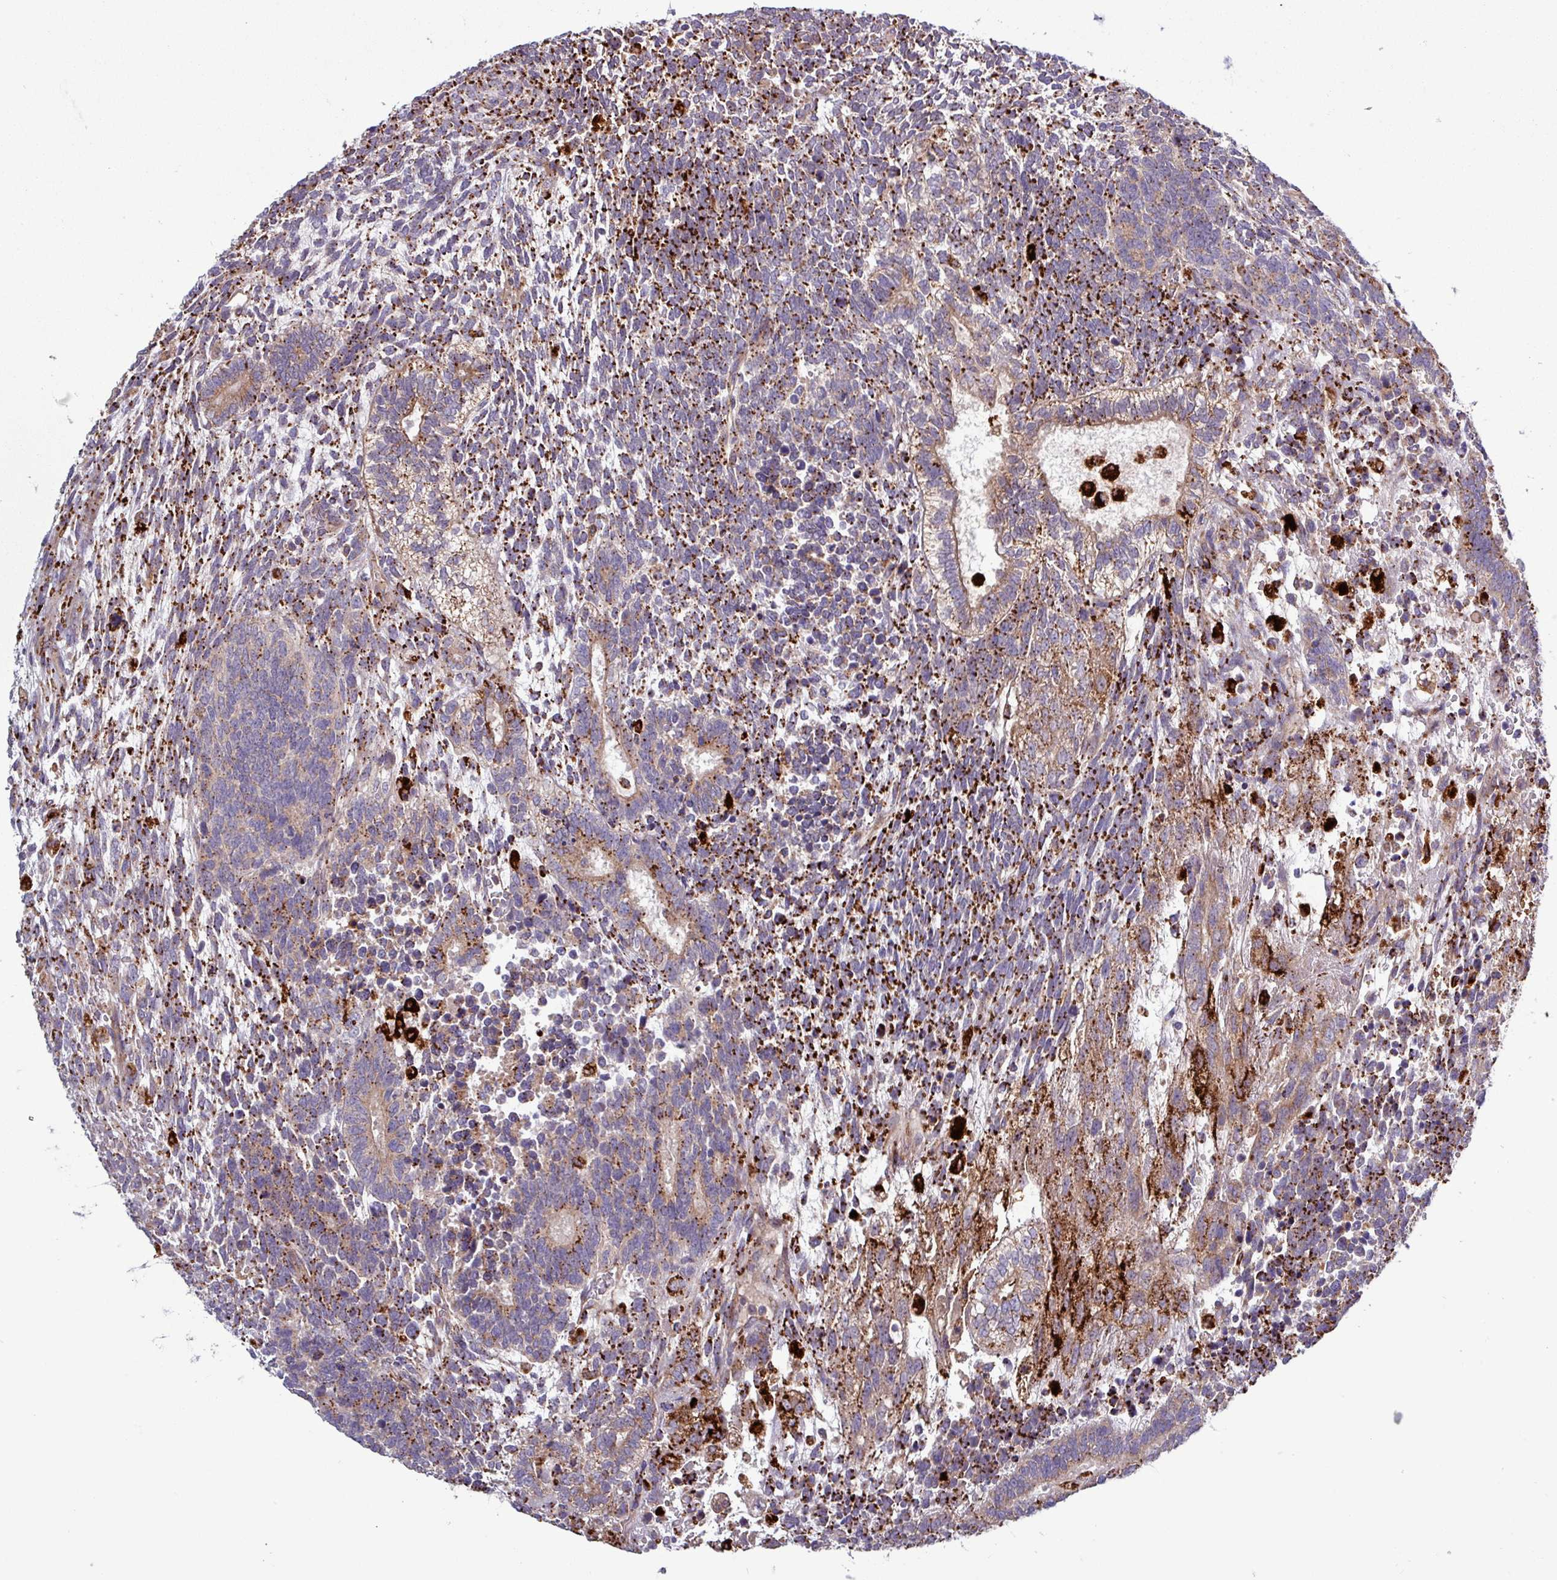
{"staining": {"intensity": "strong", "quantity": "25%-75%", "location": "cytoplasmic/membranous"}, "tissue": "testis cancer", "cell_type": "Tumor cells", "image_type": "cancer", "snomed": [{"axis": "morphology", "description": "Carcinoma, Embryonal, NOS"}, {"axis": "topography", "description": "Testis"}], "caption": "IHC histopathology image of embryonal carcinoma (testis) stained for a protein (brown), which displays high levels of strong cytoplasmic/membranous positivity in about 25%-75% of tumor cells.", "gene": "PLIN2", "patient": {"sex": "male", "age": 23}}